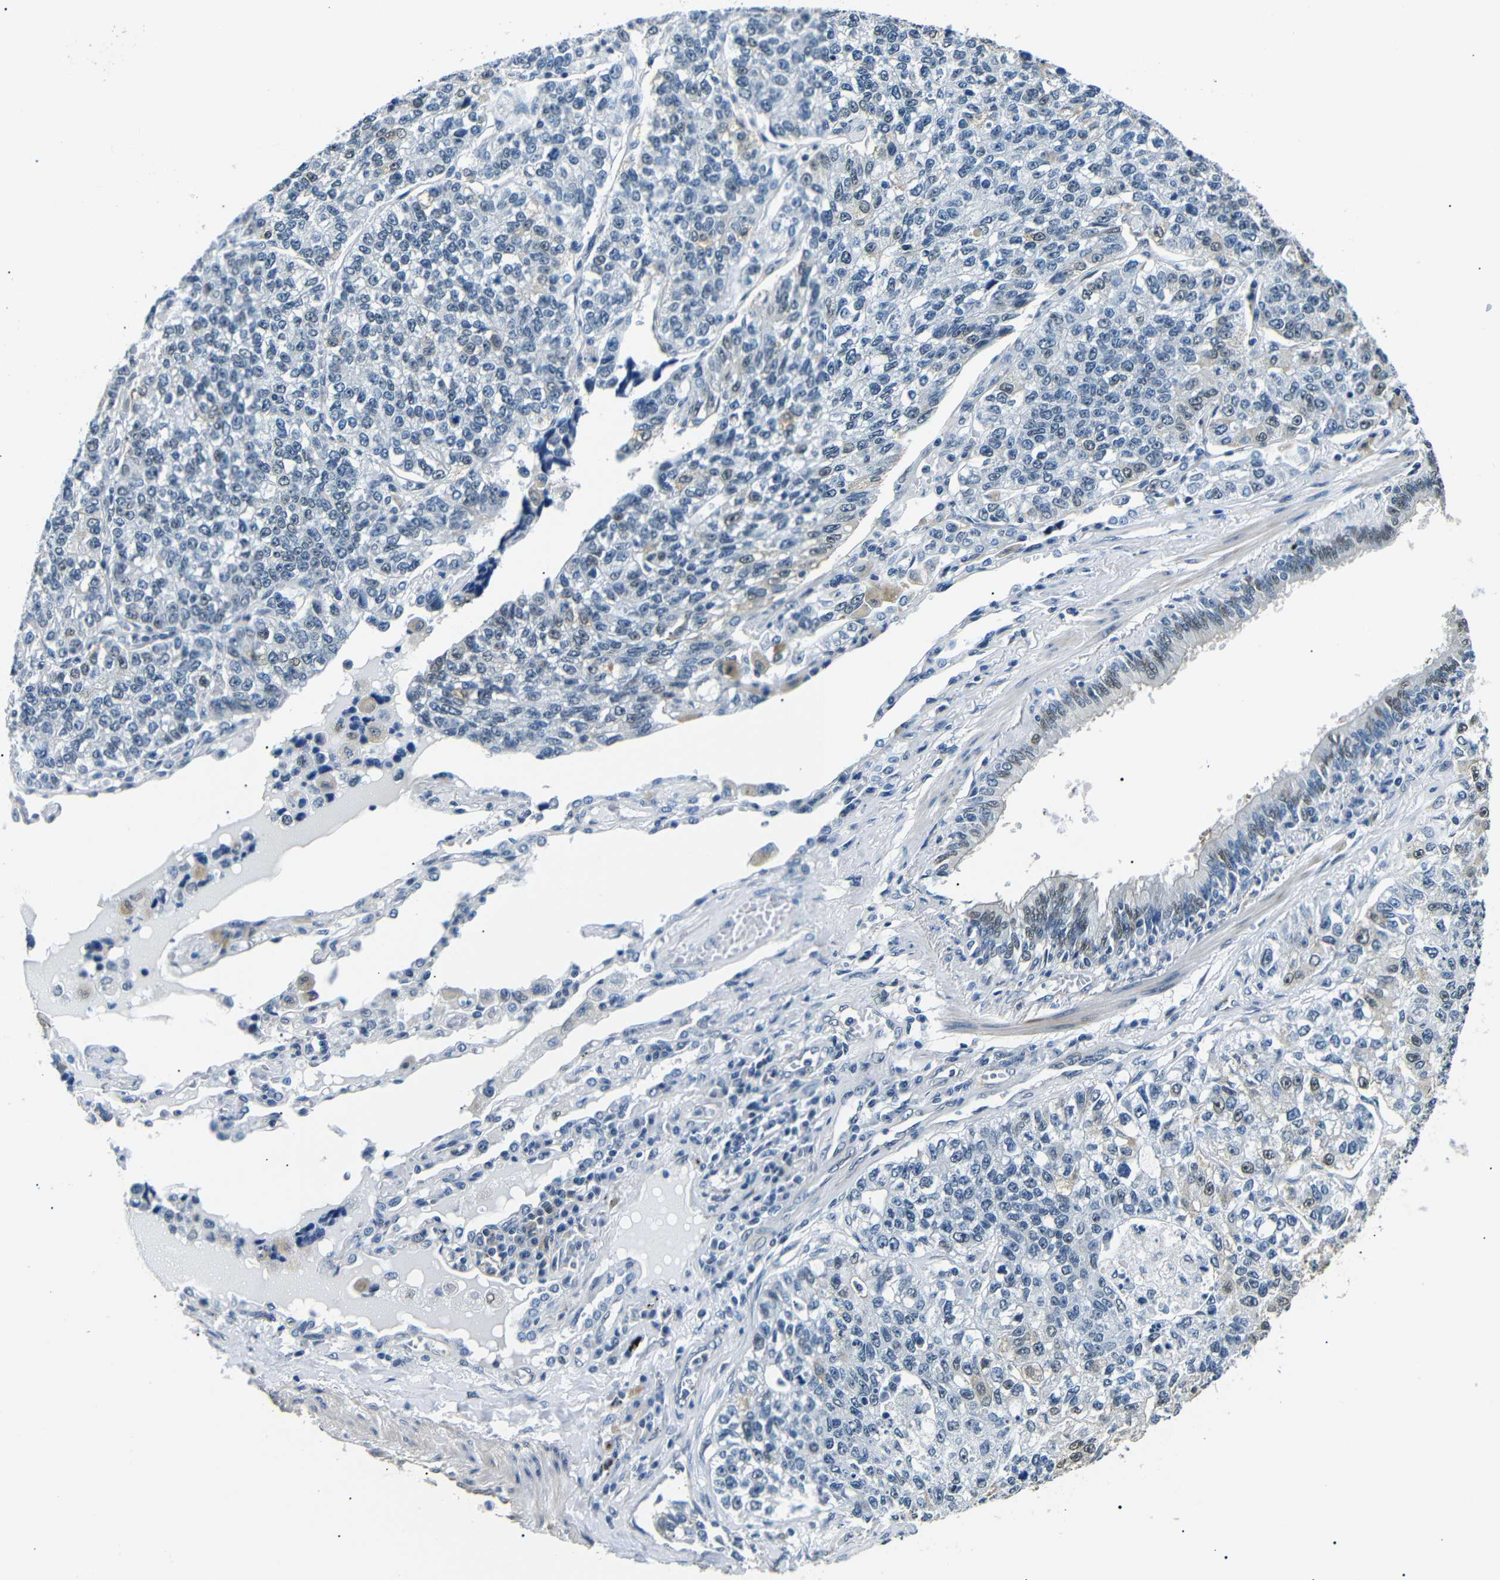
{"staining": {"intensity": "weak", "quantity": "<25%", "location": "nuclear"}, "tissue": "lung cancer", "cell_type": "Tumor cells", "image_type": "cancer", "snomed": [{"axis": "morphology", "description": "Adenocarcinoma, NOS"}, {"axis": "topography", "description": "Lung"}], "caption": "A histopathology image of human lung cancer is negative for staining in tumor cells.", "gene": "TAFA1", "patient": {"sex": "male", "age": 49}}